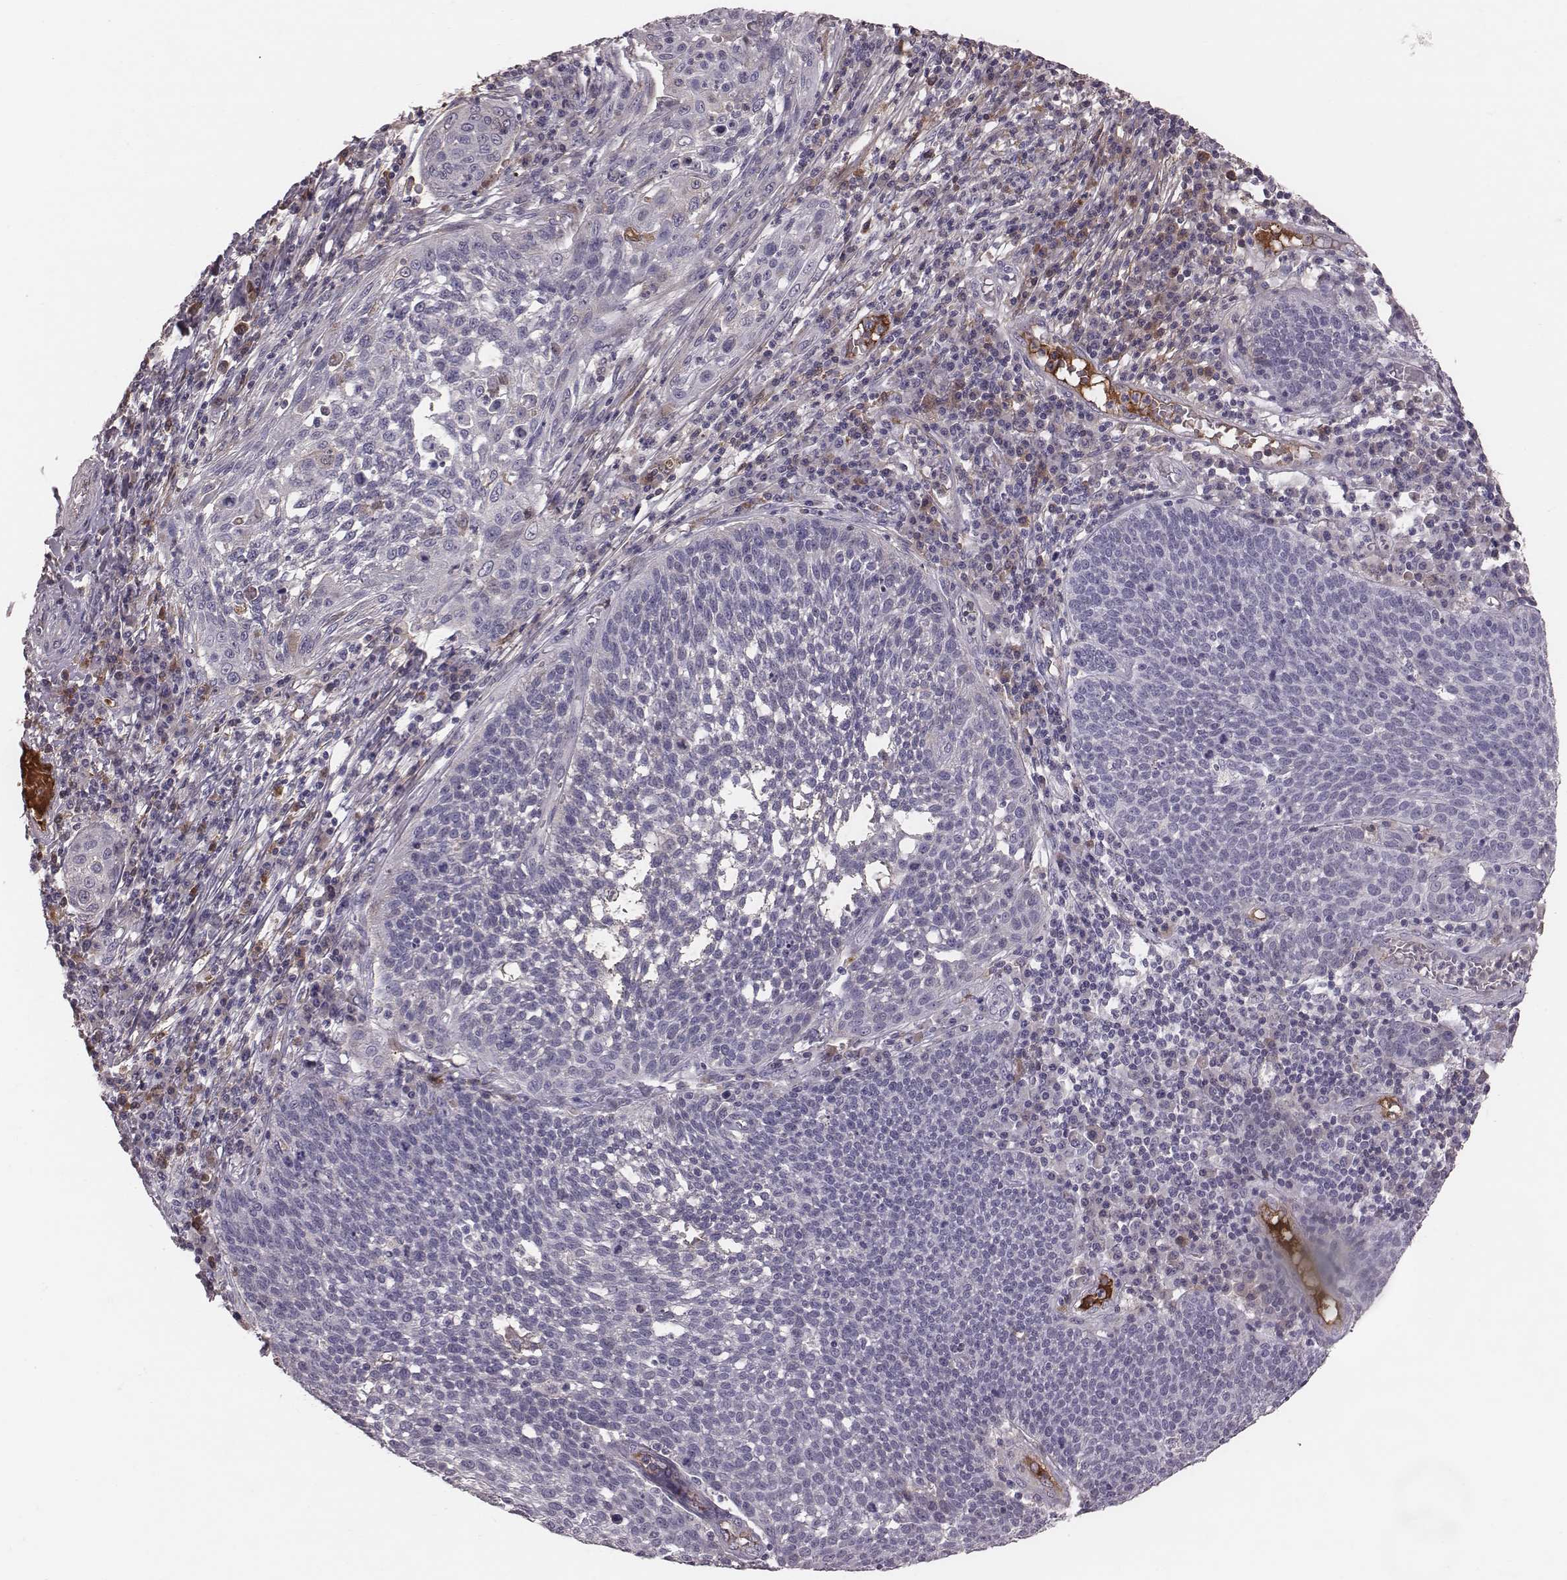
{"staining": {"intensity": "negative", "quantity": "none", "location": "none"}, "tissue": "cervical cancer", "cell_type": "Tumor cells", "image_type": "cancer", "snomed": [{"axis": "morphology", "description": "Squamous cell carcinoma, NOS"}, {"axis": "topography", "description": "Cervix"}], "caption": "The immunohistochemistry histopathology image has no significant positivity in tumor cells of cervical cancer (squamous cell carcinoma) tissue.", "gene": "CFTR", "patient": {"sex": "female", "age": 34}}